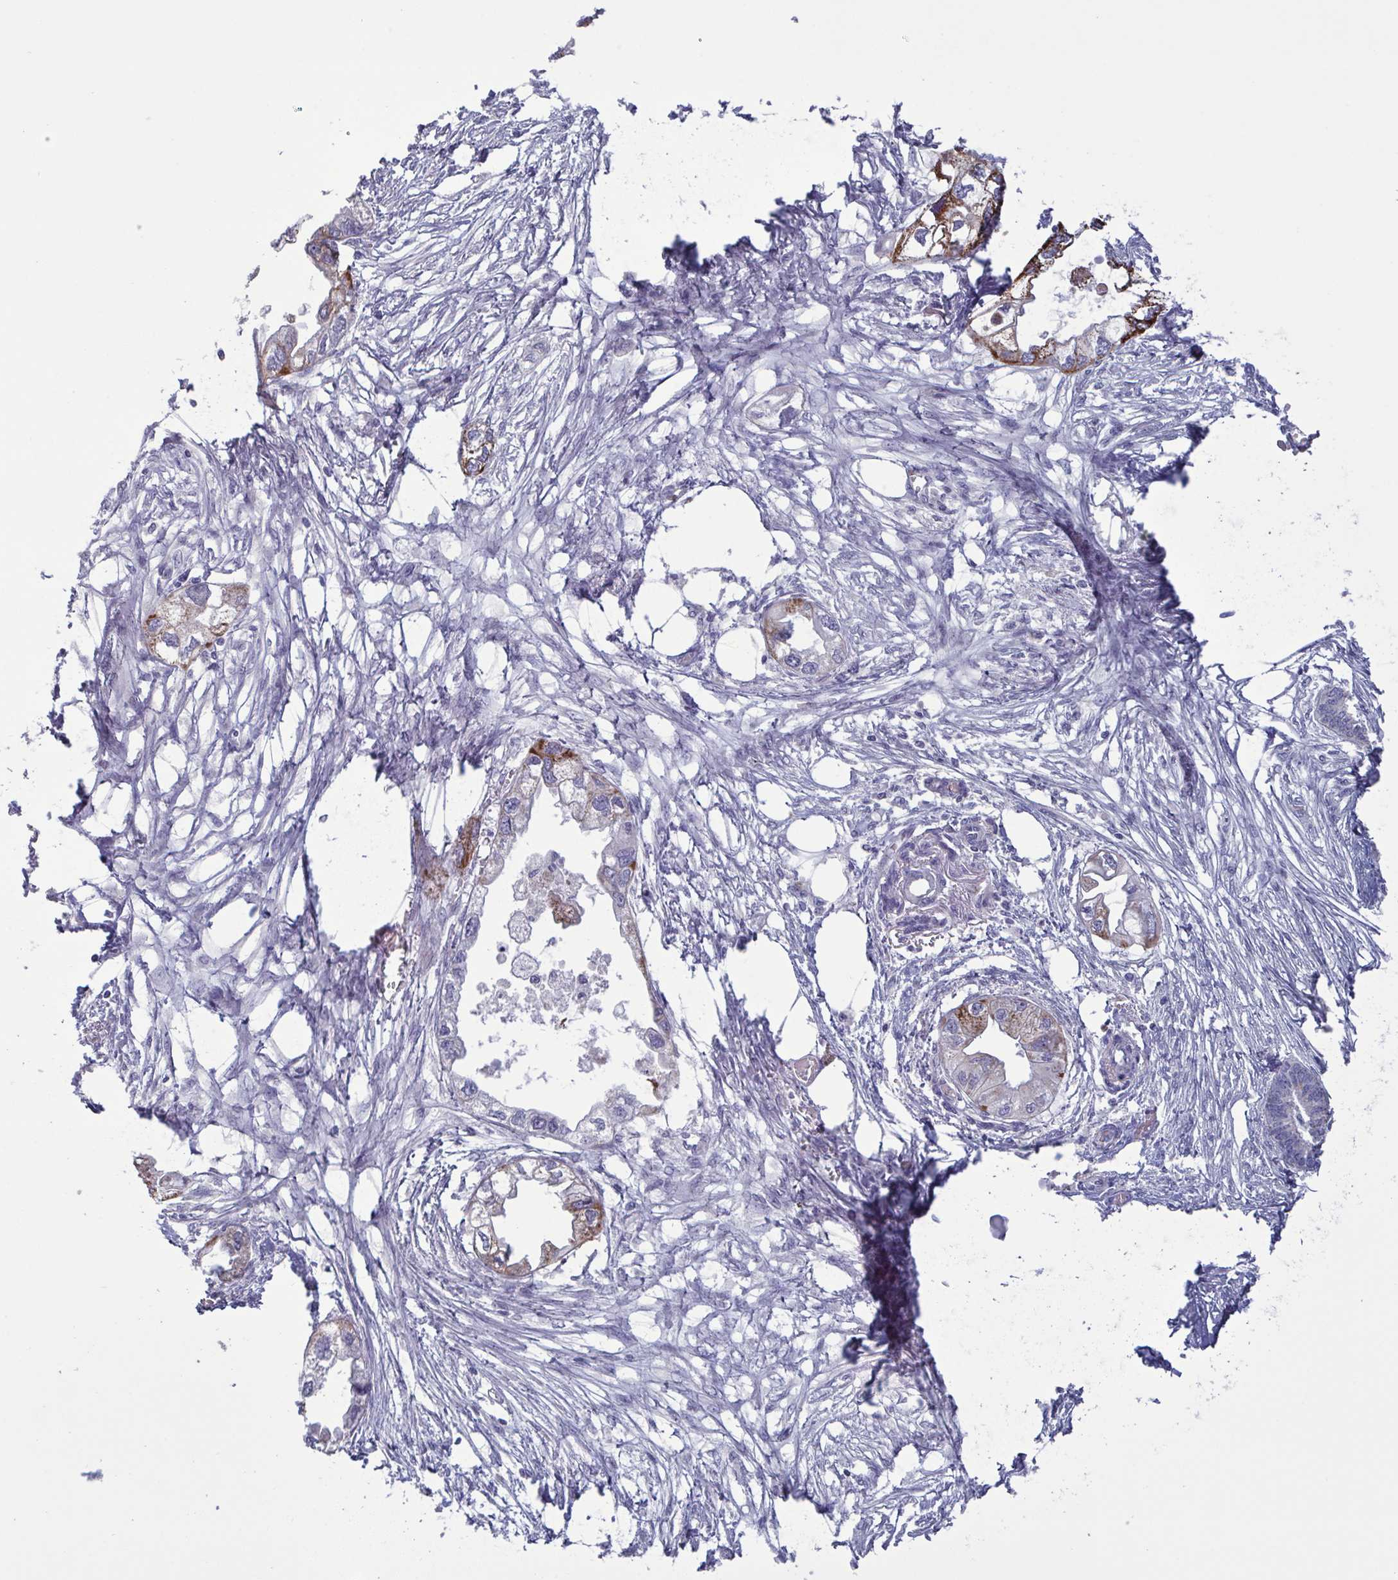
{"staining": {"intensity": "moderate", "quantity": "<25%", "location": "cytoplasmic/membranous"}, "tissue": "endometrial cancer", "cell_type": "Tumor cells", "image_type": "cancer", "snomed": [{"axis": "morphology", "description": "Adenocarcinoma, NOS"}, {"axis": "morphology", "description": "Adenocarcinoma, metastatic, NOS"}, {"axis": "topography", "description": "Adipose tissue"}, {"axis": "topography", "description": "Endometrium"}], "caption": "Endometrial cancer tissue demonstrates moderate cytoplasmic/membranous positivity in about <25% of tumor cells", "gene": "GLDC", "patient": {"sex": "female", "age": 67}}